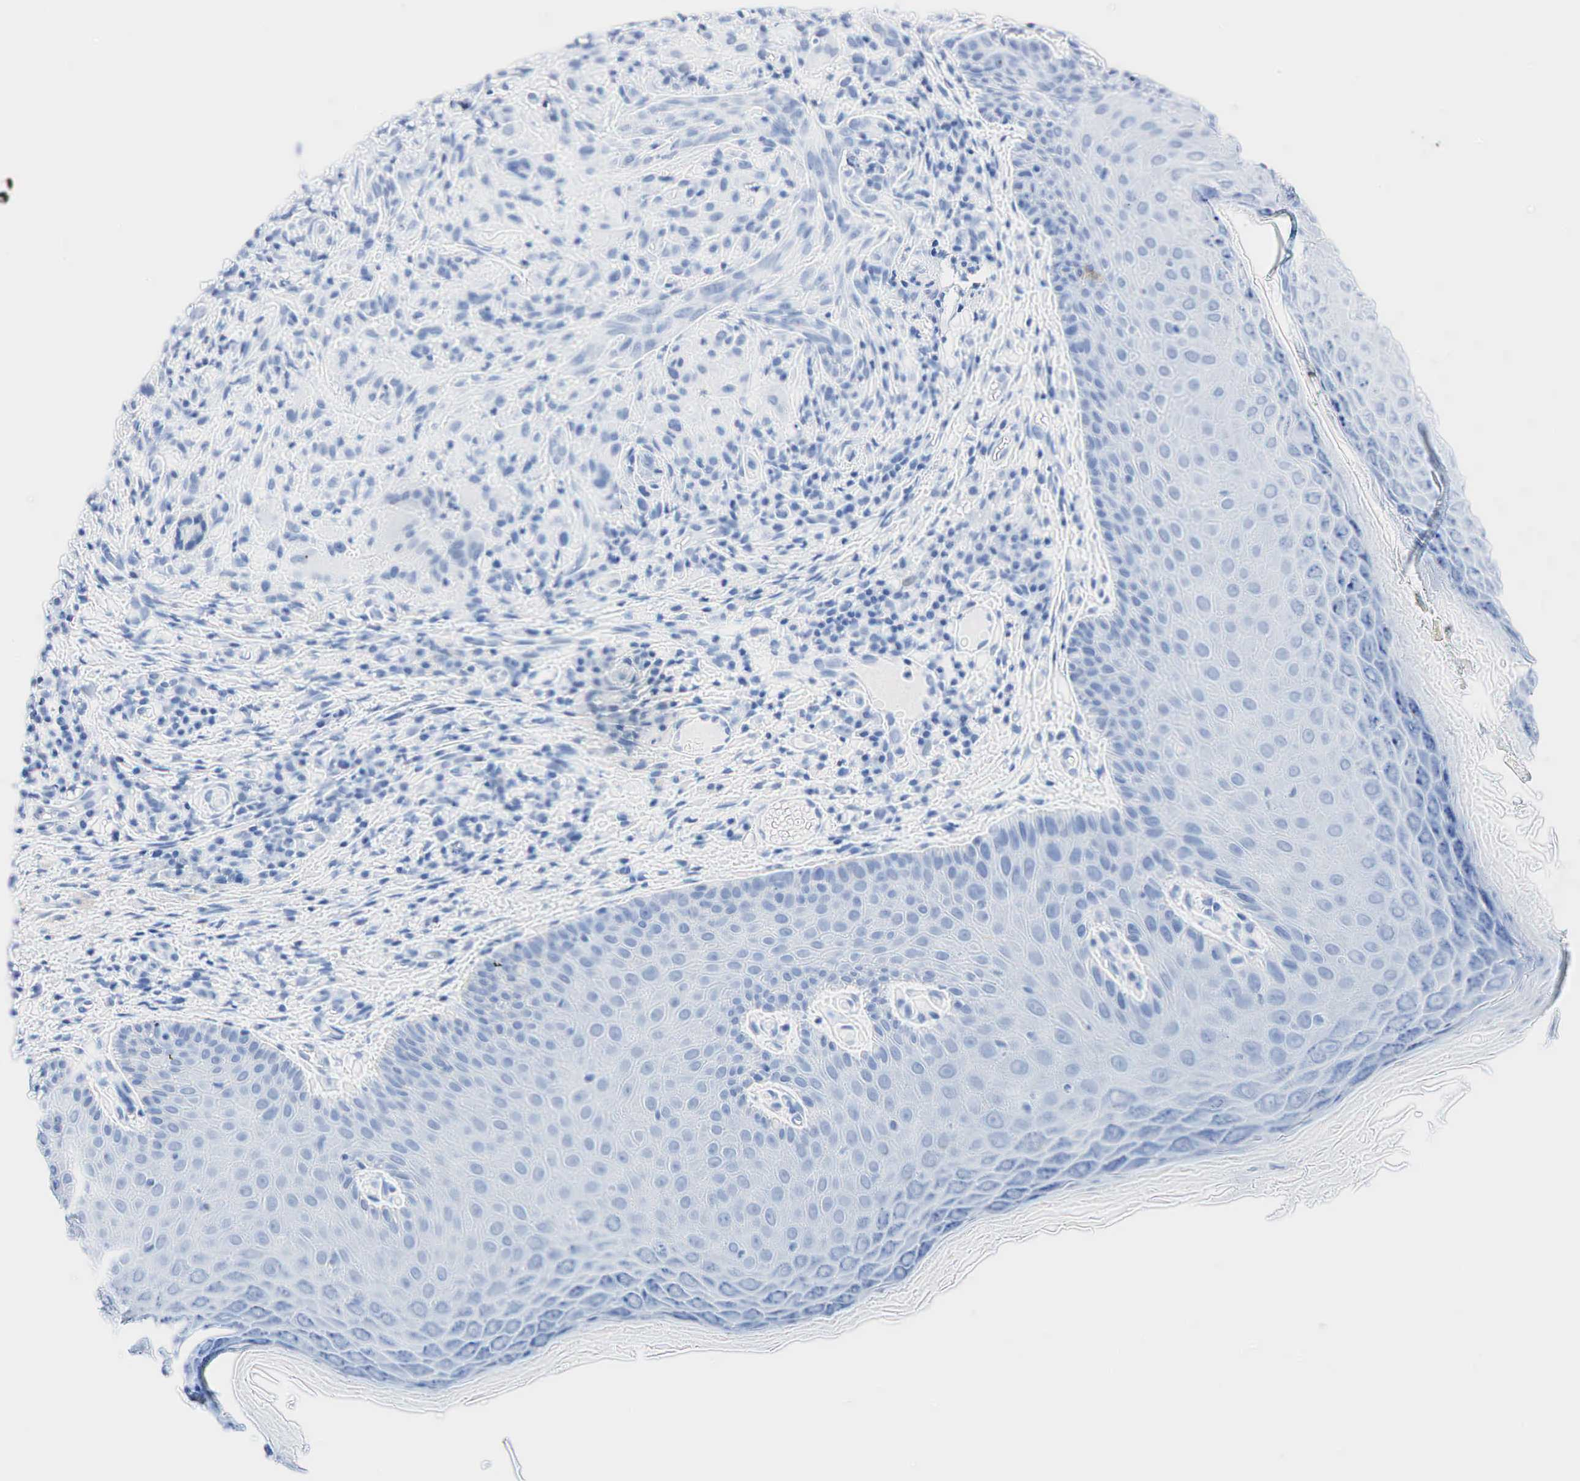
{"staining": {"intensity": "negative", "quantity": "none", "location": "none"}, "tissue": "skin cancer", "cell_type": "Tumor cells", "image_type": "cancer", "snomed": [{"axis": "morphology", "description": "Normal tissue, NOS"}, {"axis": "morphology", "description": "Basal cell carcinoma"}, {"axis": "topography", "description": "Skin"}], "caption": "Micrograph shows no significant protein positivity in tumor cells of skin cancer (basal cell carcinoma). (DAB immunohistochemistry, high magnification).", "gene": "INHA", "patient": {"sex": "male", "age": 74}}